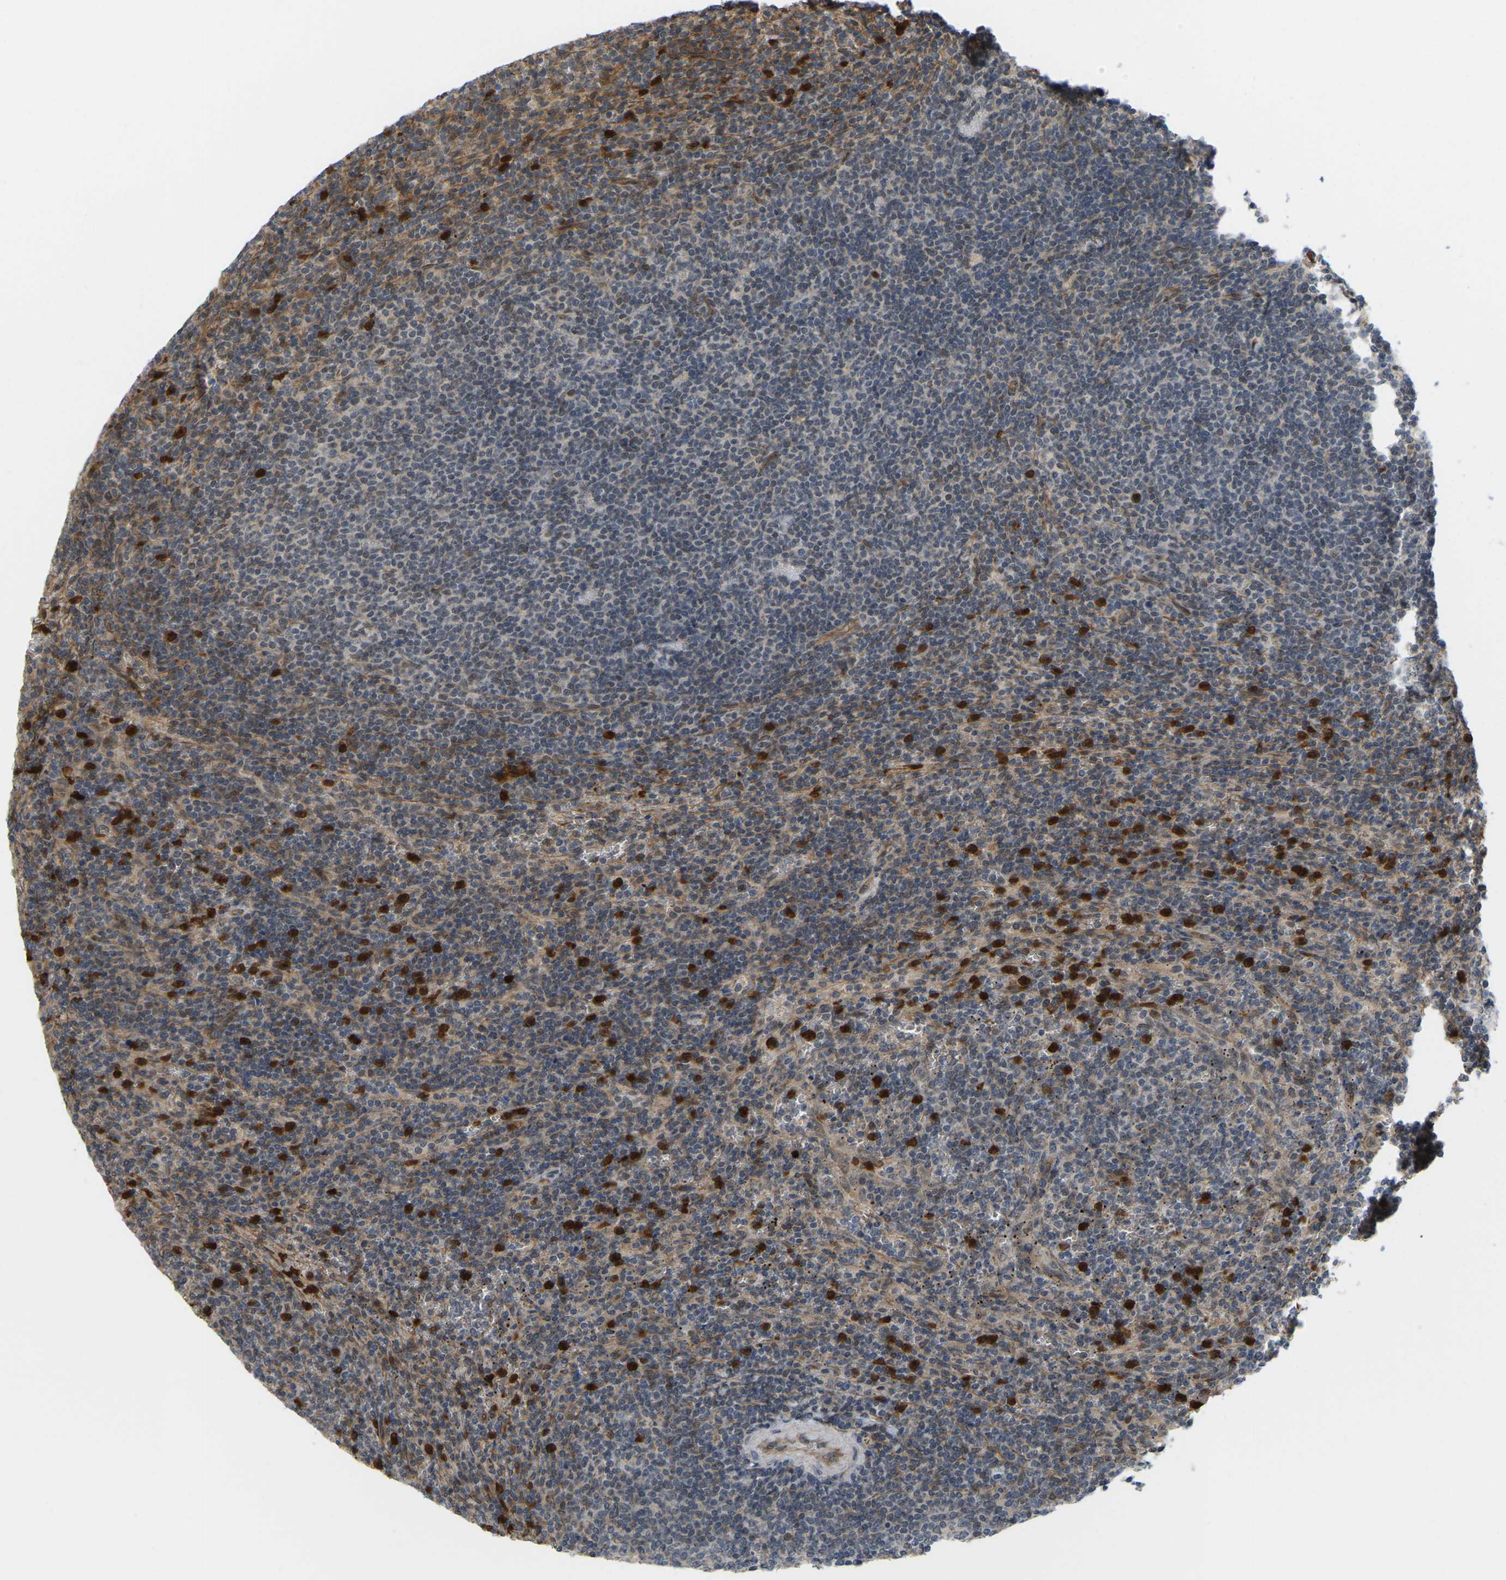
{"staining": {"intensity": "weak", "quantity": "25%-75%", "location": "cytoplasmic/membranous"}, "tissue": "lymphoma", "cell_type": "Tumor cells", "image_type": "cancer", "snomed": [{"axis": "morphology", "description": "Malignant lymphoma, non-Hodgkin's type, Low grade"}, {"axis": "topography", "description": "Spleen"}], "caption": "Lymphoma was stained to show a protein in brown. There is low levels of weak cytoplasmic/membranous expression in about 25%-75% of tumor cells.", "gene": "SERPINB5", "patient": {"sex": "female", "age": 50}}